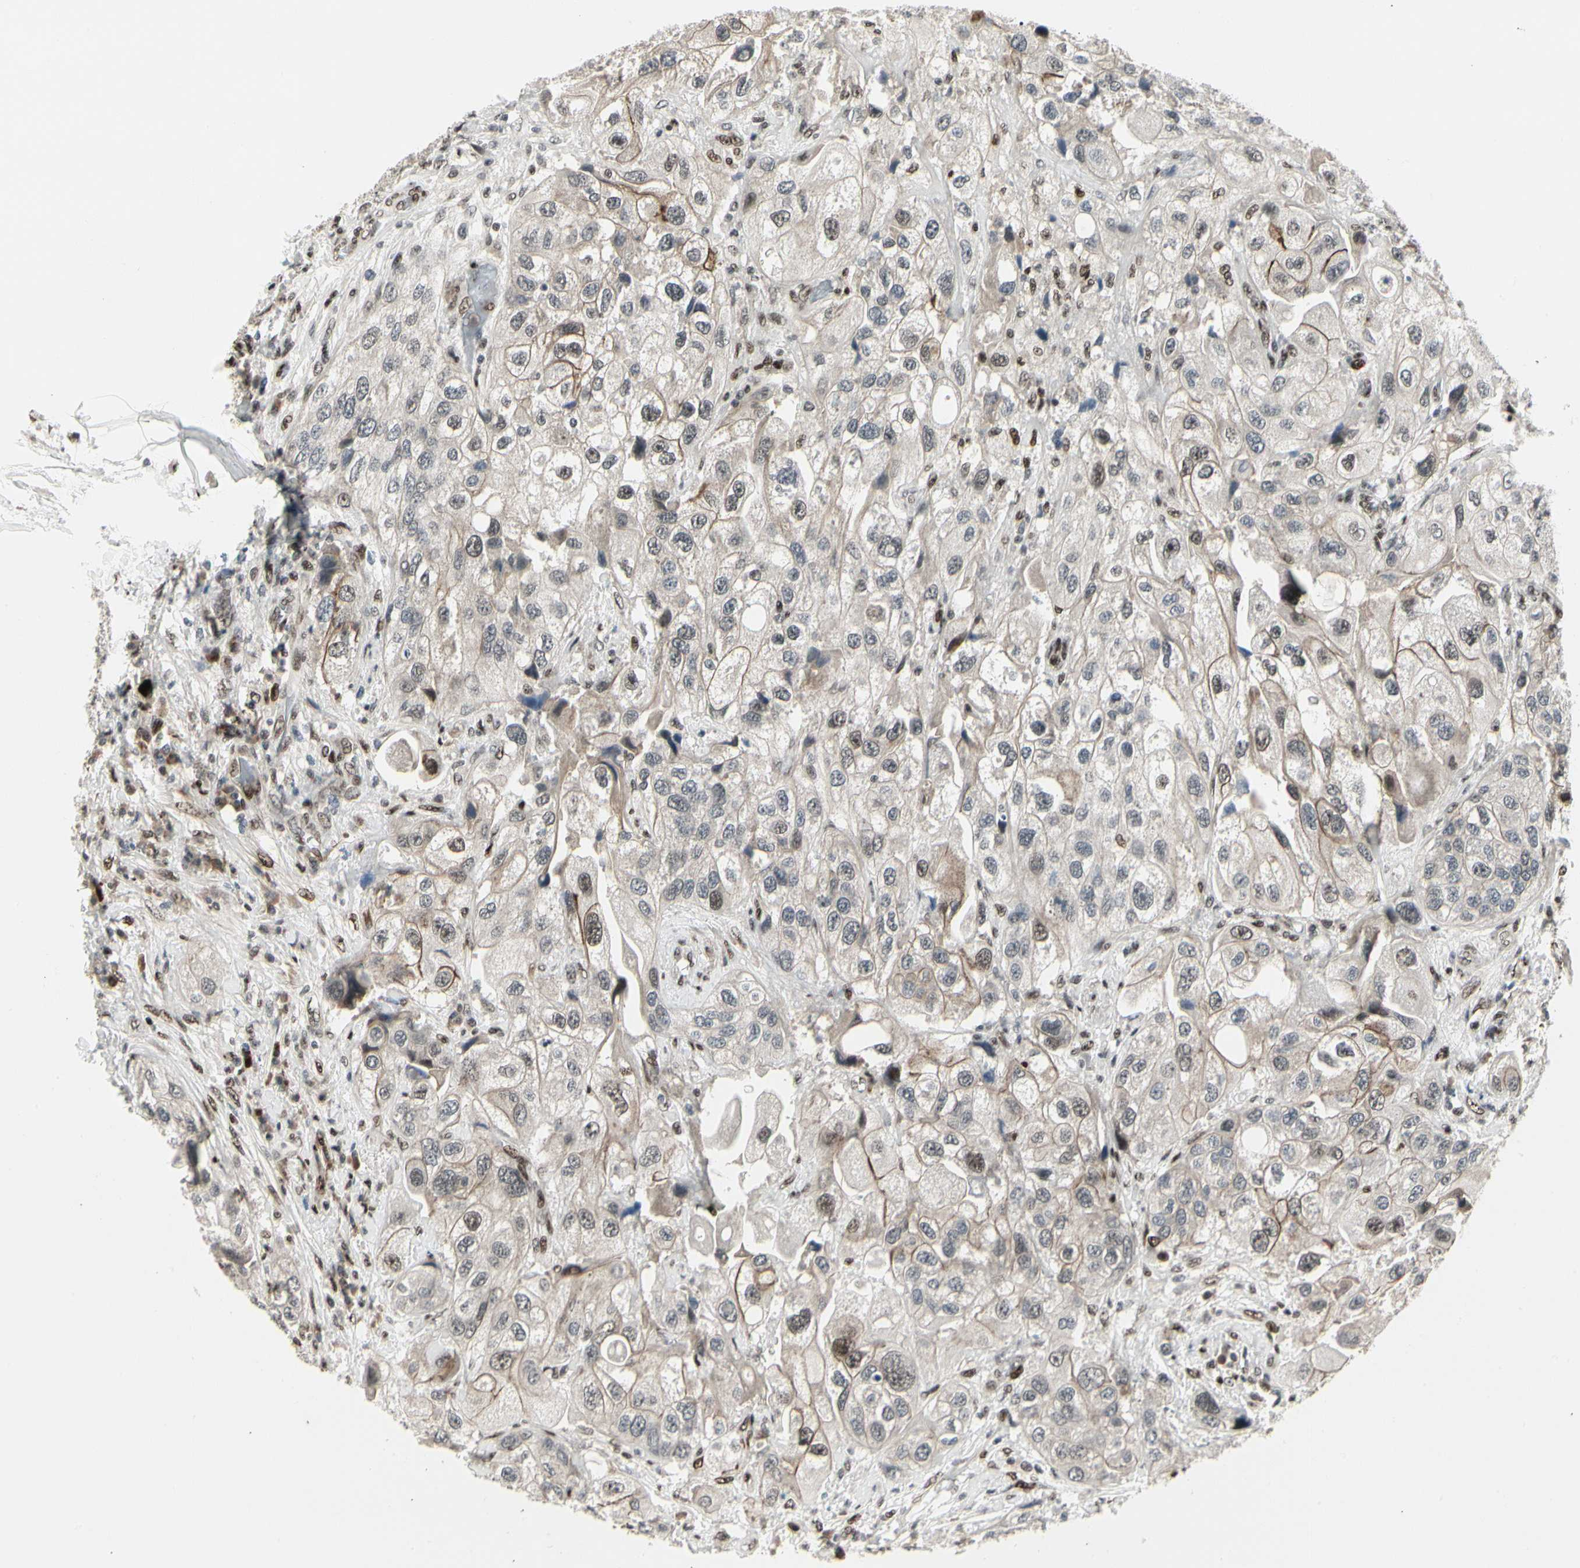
{"staining": {"intensity": "moderate", "quantity": "<25%", "location": "cytoplasmic/membranous,nuclear"}, "tissue": "urothelial cancer", "cell_type": "Tumor cells", "image_type": "cancer", "snomed": [{"axis": "morphology", "description": "Urothelial carcinoma, High grade"}, {"axis": "topography", "description": "Urinary bladder"}], "caption": "The image reveals immunohistochemical staining of urothelial cancer. There is moderate cytoplasmic/membranous and nuclear expression is seen in approximately <25% of tumor cells. The protein of interest is shown in brown color, while the nuclei are stained blue.", "gene": "FOXJ2", "patient": {"sex": "female", "age": 64}}